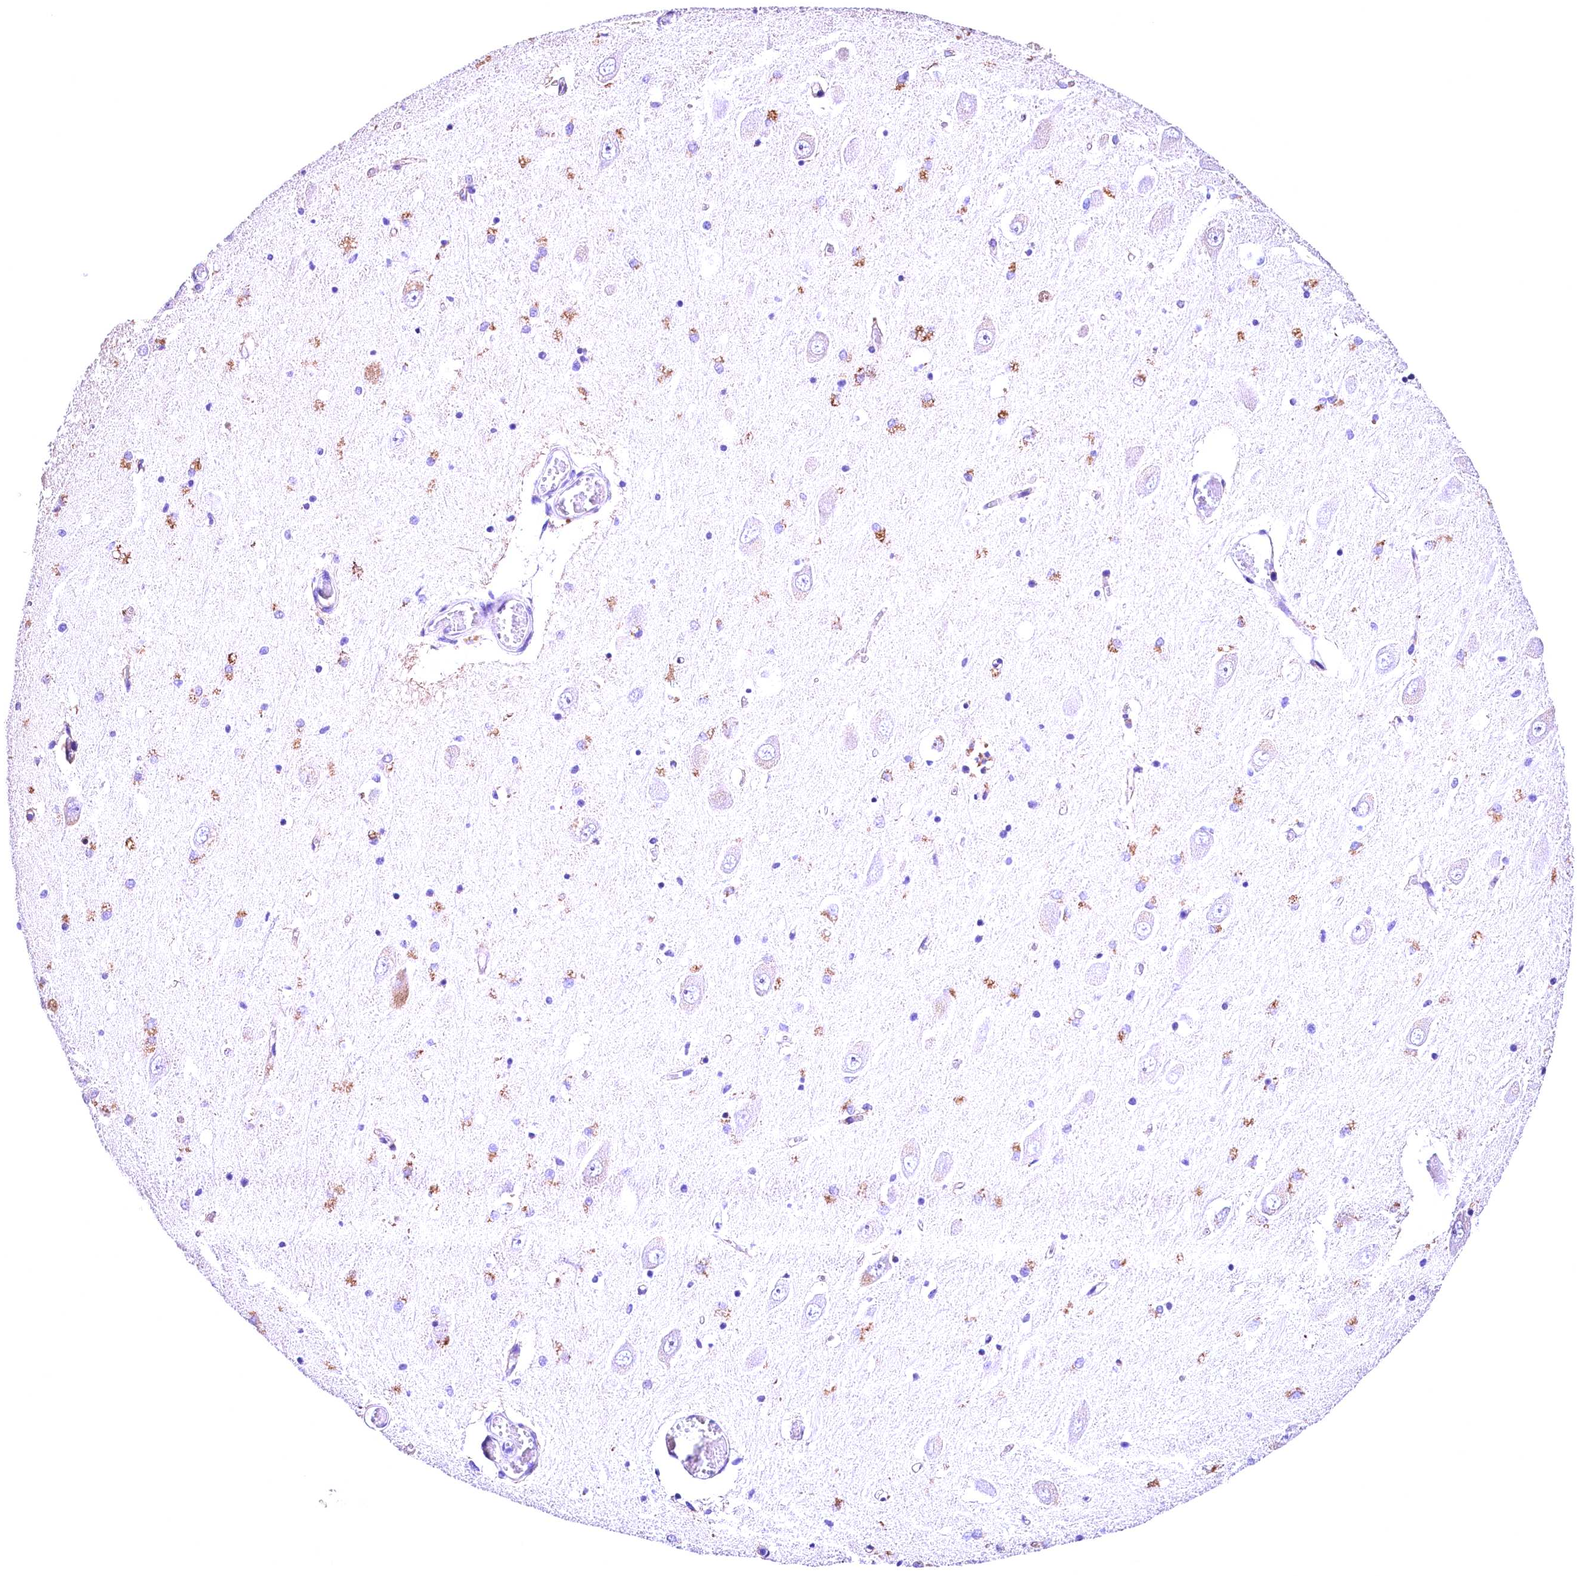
{"staining": {"intensity": "moderate", "quantity": "<25%", "location": "cytoplasmic/membranous"}, "tissue": "hippocampus", "cell_type": "Glial cells", "image_type": "normal", "snomed": [{"axis": "morphology", "description": "Normal tissue, NOS"}, {"axis": "topography", "description": "Hippocampus"}], "caption": "Immunohistochemical staining of normal hippocampus reveals <25% levels of moderate cytoplasmic/membranous protein positivity in approximately <25% of glial cells. The staining was performed using DAB, with brown indicating positive protein expression. Nuclei are stained blue with hematoxylin.", "gene": "ACAA2", "patient": {"sex": "male", "age": 70}}